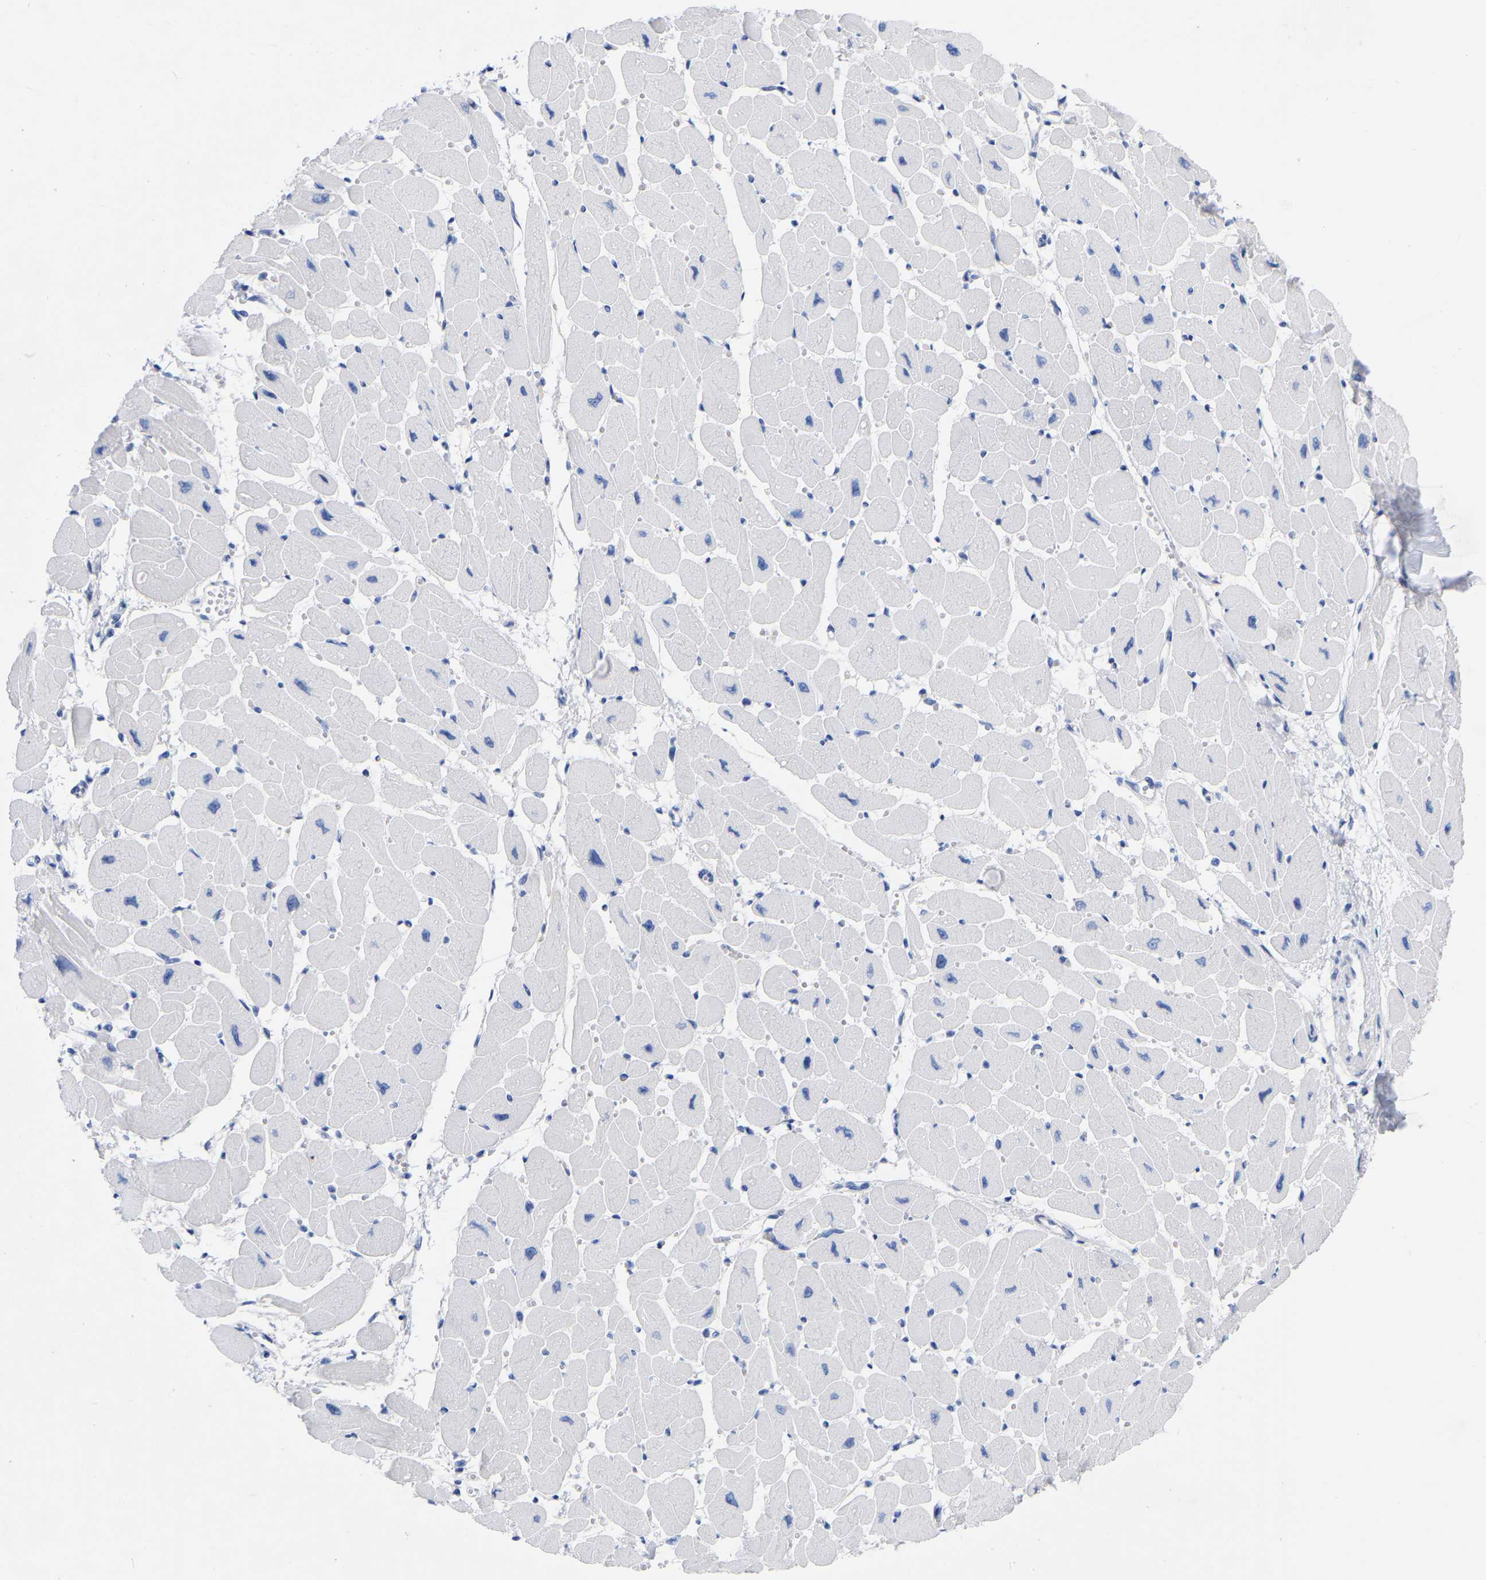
{"staining": {"intensity": "negative", "quantity": "none", "location": "none"}, "tissue": "heart muscle", "cell_type": "Cardiomyocytes", "image_type": "normal", "snomed": [{"axis": "morphology", "description": "Normal tissue, NOS"}, {"axis": "topography", "description": "Heart"}], "caption": "High power microscopy image of an immunohistochemistry (IHC) image of benign heart muscle, revealing no significant staining in cardiomyocytes. (DAB IHC with hematoxylin counter stain).", "gene": "ZNF629", "patient": {"sex": "female", "age": 54}}